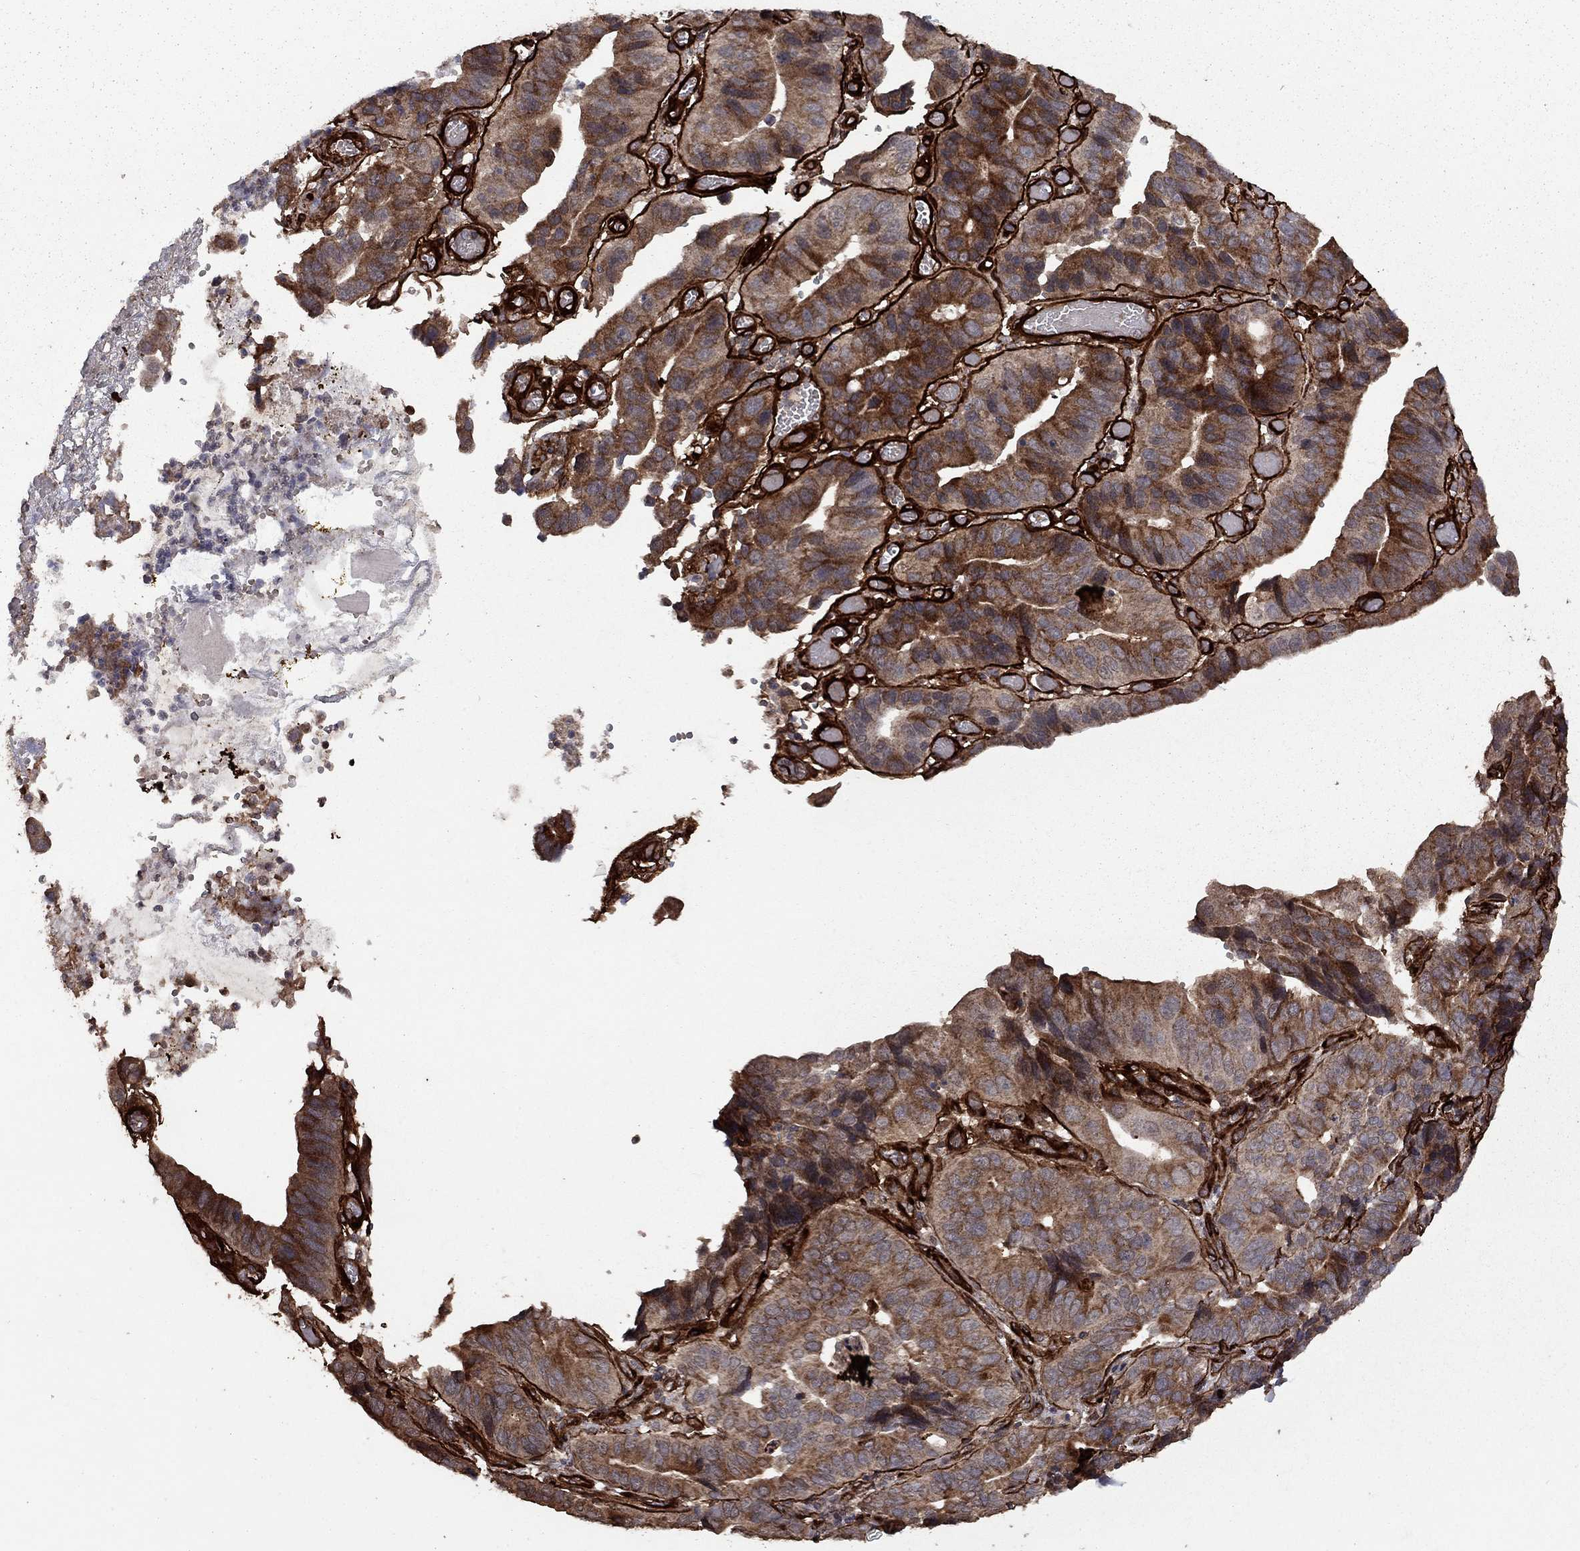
{"staining": {"intensity": "strong", "quantity": "25%-75%", "location": "cytoplasmic/membranous"}, "tissue": "stomach cancer", "cell_type": "Tumor cells", "image_type": "cancer", "snomed": [{"axis": "morphology", "description": "Adenocarcinoma, NOS"}, {"axis": "topography", "description": "Stomach"}], "caption": "A high amount of strong cytoplasmic/membranous staining is seen in about 25%-75% of tumor cells in stomach cancer (adenocarcinoma) tissue.", "gene": "COL18A1", "patient": {"sex": "male", "age": 84}}